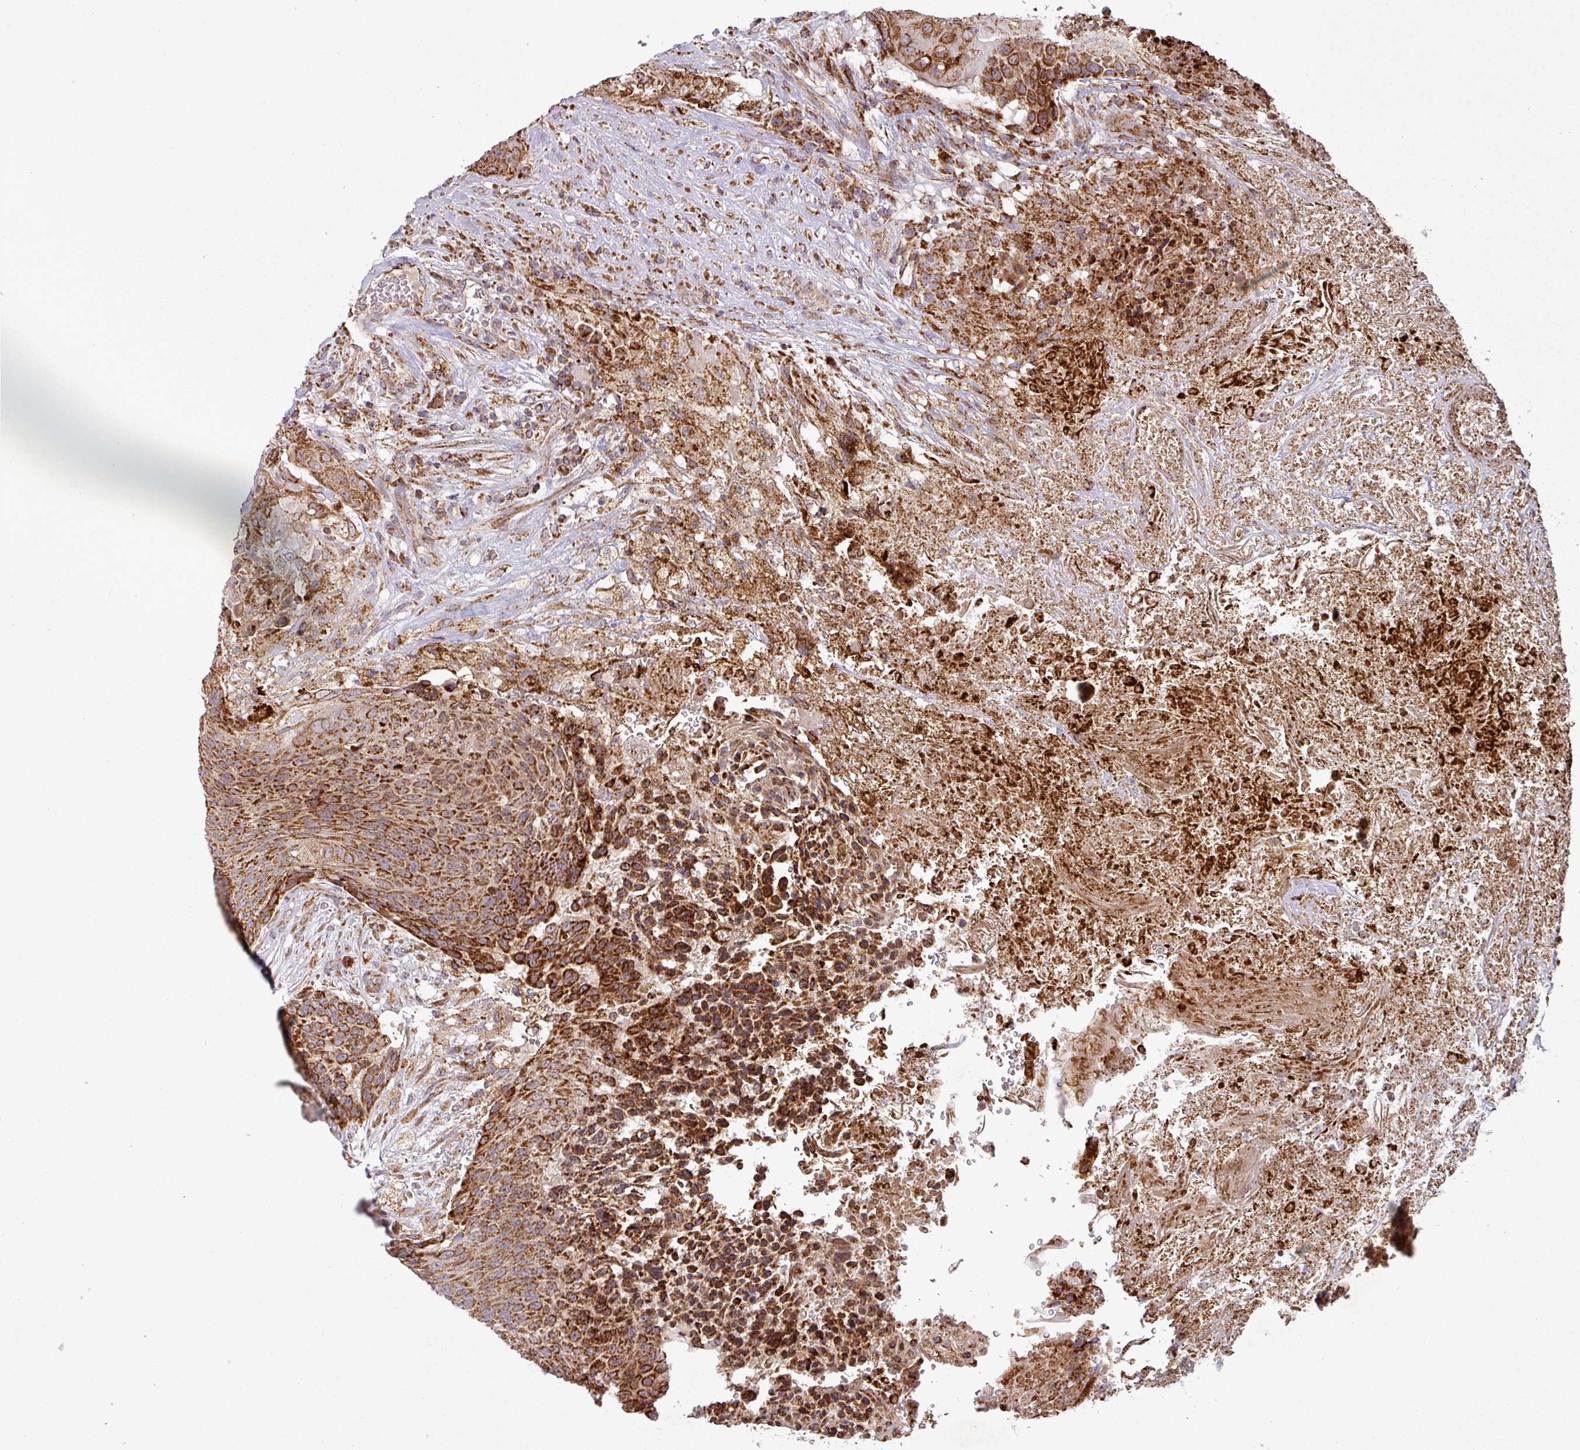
{"staining": {"intensity": "strong", "quantity": ">75%", "location": "cytoplasmic/membranous"}, "tissue": "urothelial cancer", "cell_type": "Tumor cells", "image_type": "cancer", "snomed": [{"axis": "morphology", "description": "Urothelial carcinoma, High grade"}, {"axis": "topography", "description": "Urinary bladder"}], "caption": "Immunohistochemical staining of high-grade urothelial carcinoma demonstrates strong cytoplasmic/membranous protein positivity in approximately >75% of tumor cells. The protein is shown in brown color, while the nuclei are stained blue.", "gene": "GPD2", "patient": {"sex": "female", "age": 63}}